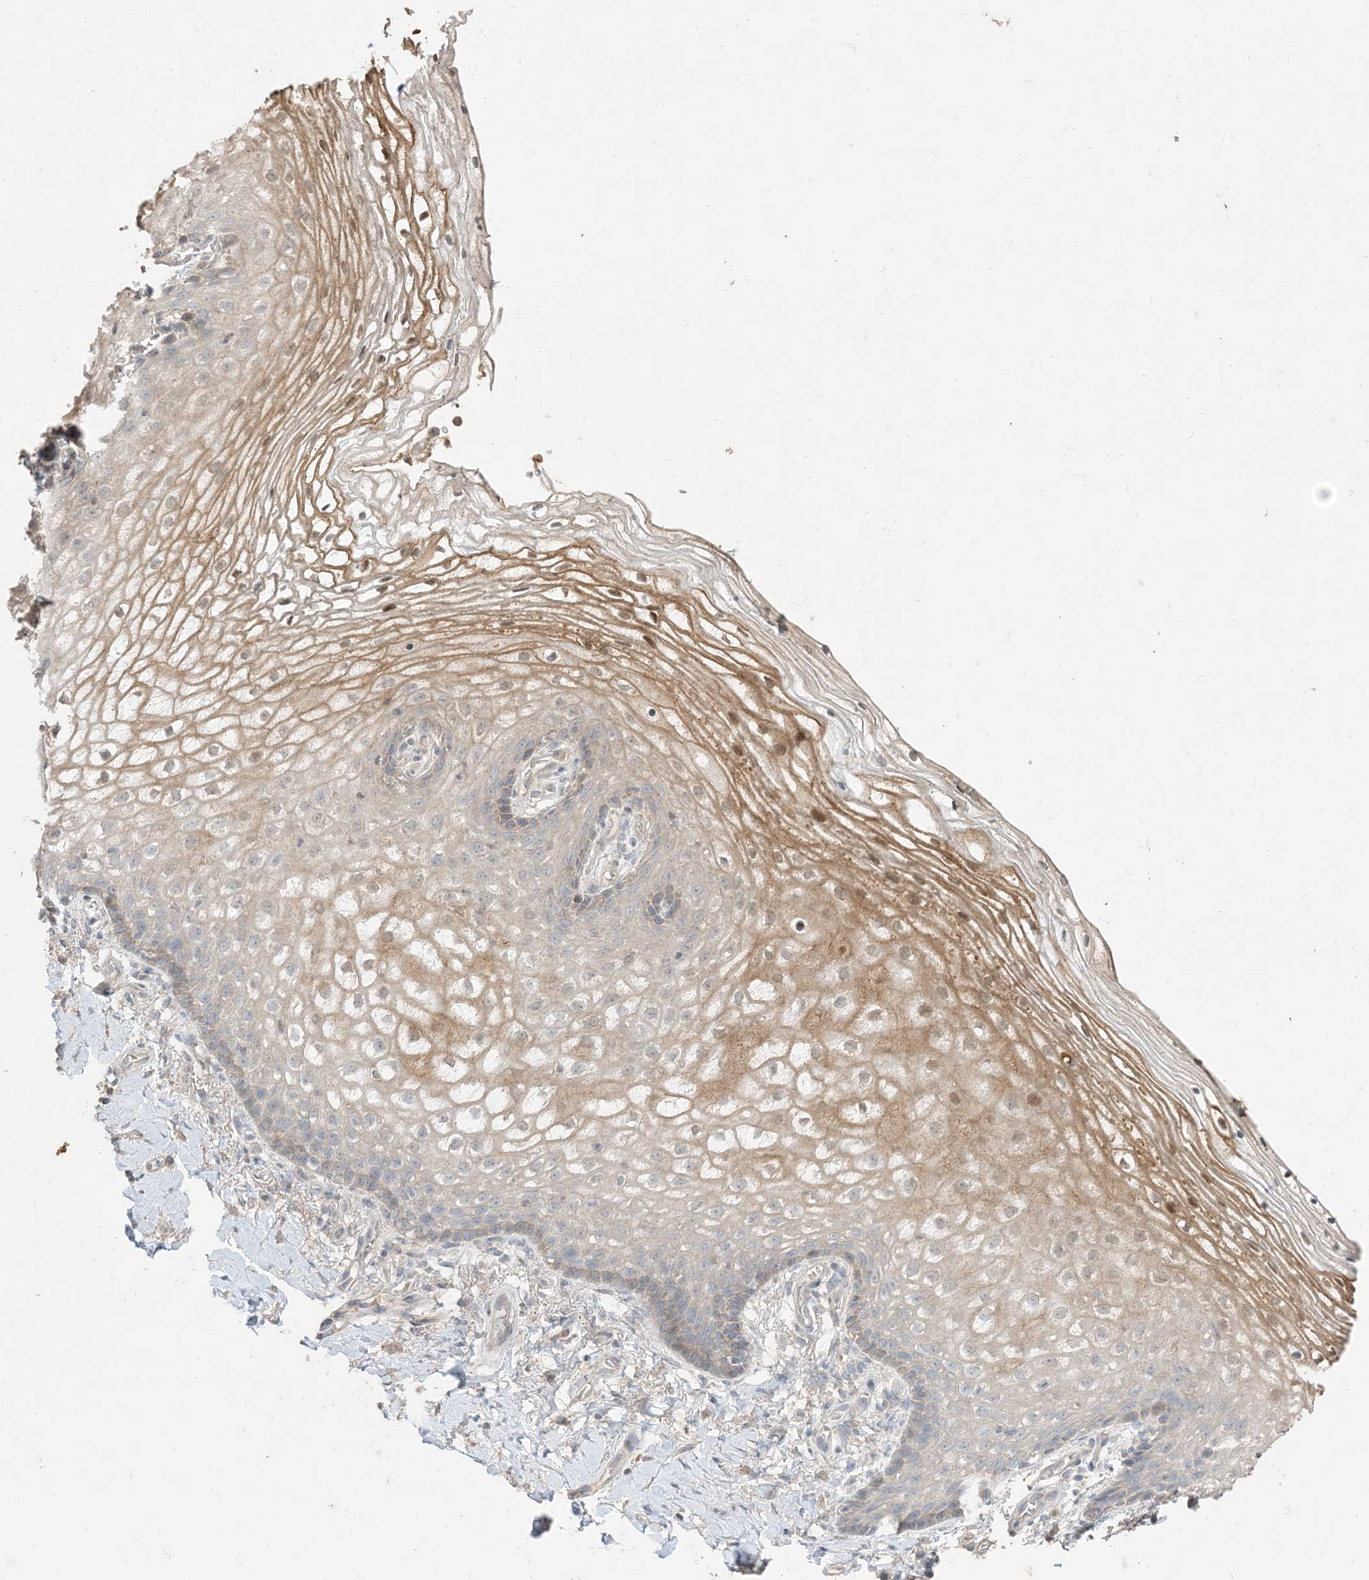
{"staining": {"intensity": "moderate", "quantity": "25%-75%", "location": "cytoplasmic/membranous,nuclear"}, "tissue": "vagina", "cell_type": "Squamous epithelial cells", "image_type": "normal", "snomed": [{"axis": "morphology", "description": "Normal tissue, NOS"}, {"axis": "topography", "description": "Vagina"}], "caption": "Immunohistochemistry (IHC) (DAB (3,3'-diaminobenzidine)) staining of unremarkable human vagina exhibits moderate cytoplasmic/membranous,nuclear protein staining in about 25%-75% of squamous epithelial cells. Immunohistochemistry (IHC) stains the protein in brown and the nuclei are stained blue.", "gene": "RNF175", "patient": {"sex": "female", "age": 60}}